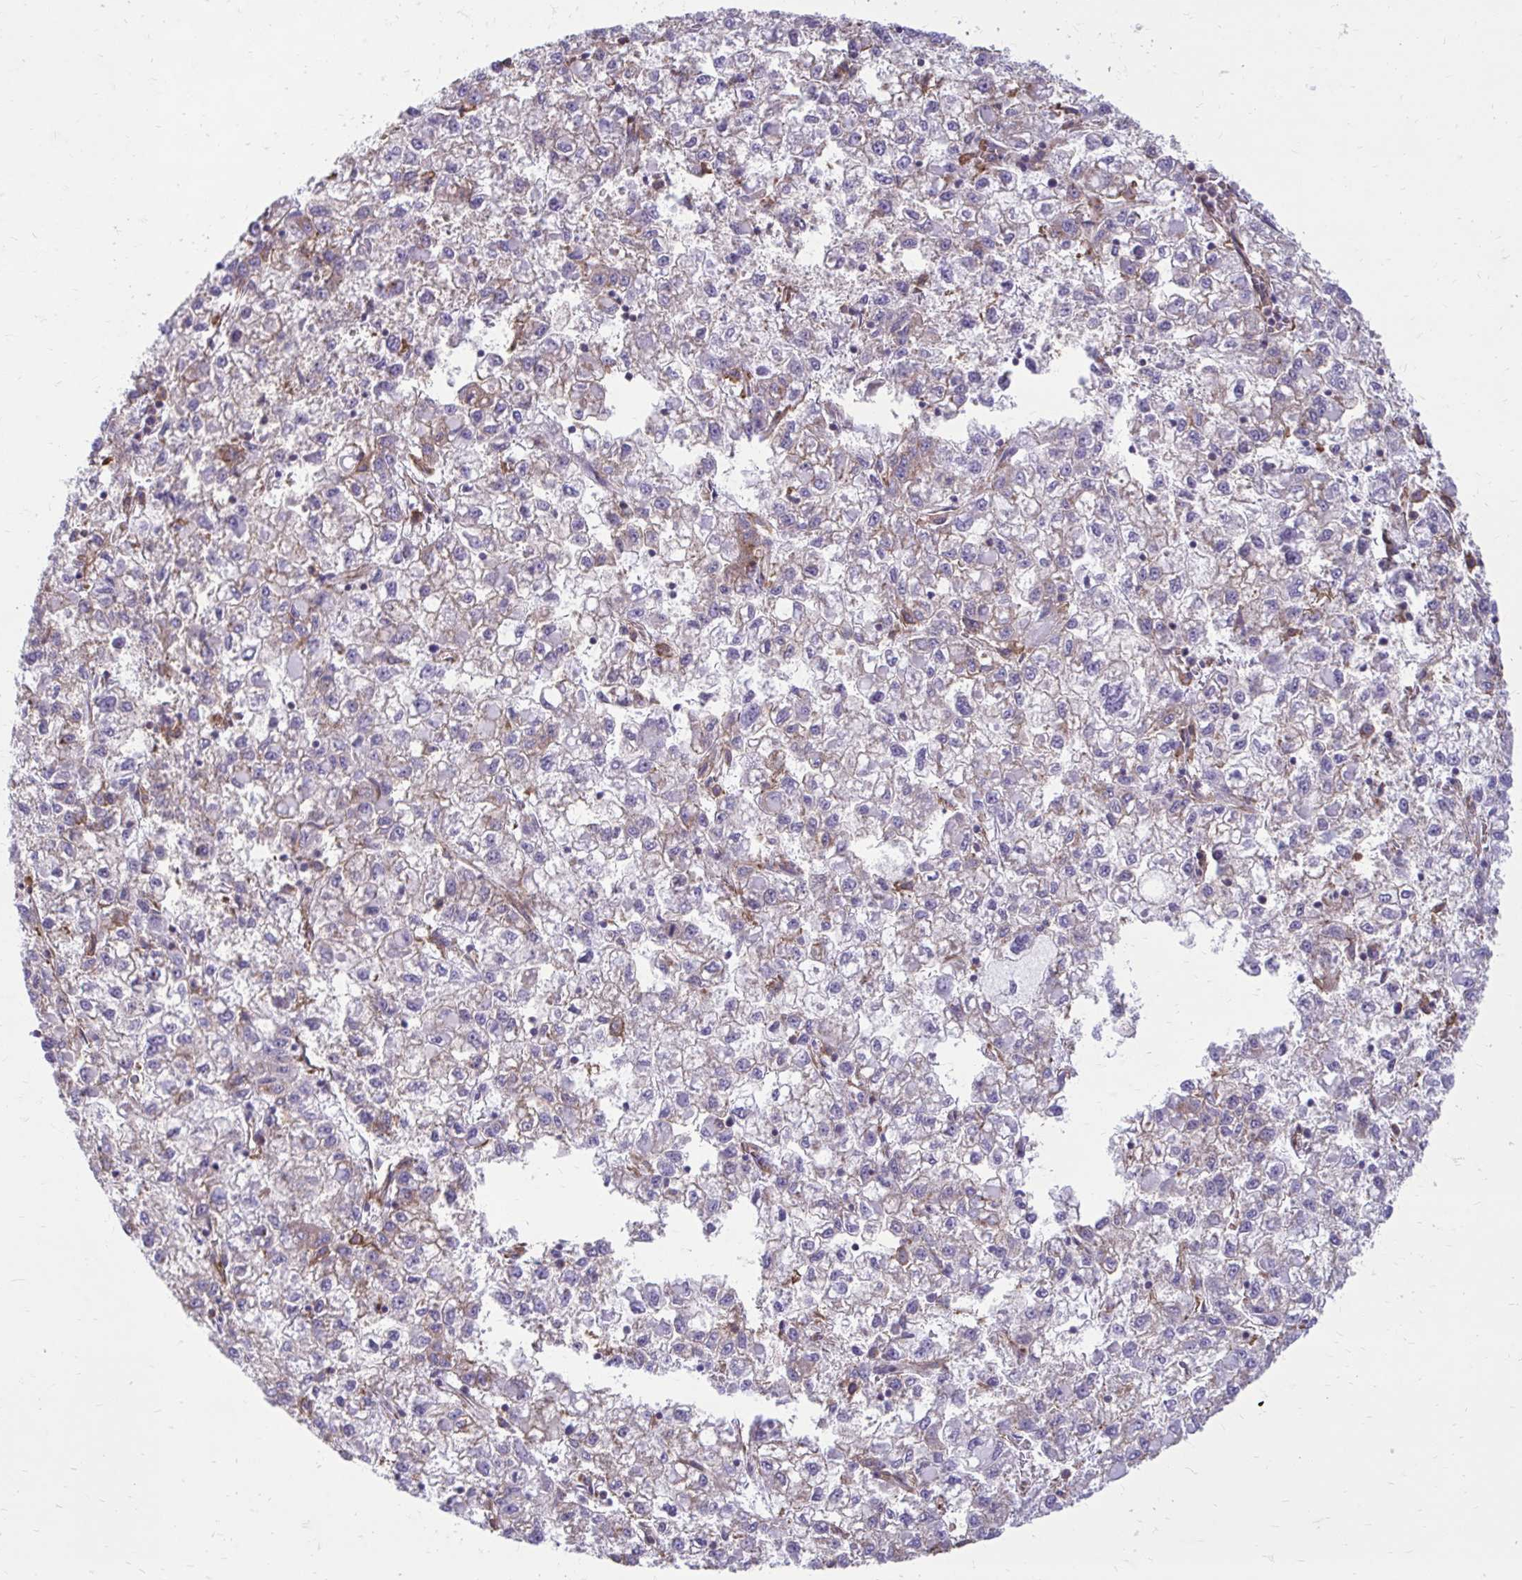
{"staining": {"intensity": "negative", "quantity": "none", "location": "none"}, "tissue": "liver cancer", "cell_type": "Tumor cells", "image_type": "cancer", "snomed": [{"axis": "morphology", "description": "Carcinoma, Hepatocellular, NOS"}, {"axis": "topography", "description": "Liver"}], "caption": "Tumor cells are negative for brown protein staining in liver cancer (hepatocellular carcinoma). The staining was performed using DAB (3,3'-diaminobenzidine) to visualize the protein expression in brown, while the nuclei were stained in blue with hematoxylin (Magnification: 20x).", "gene": "CLTA", "patient": {"sex": "male", "age": 40}}